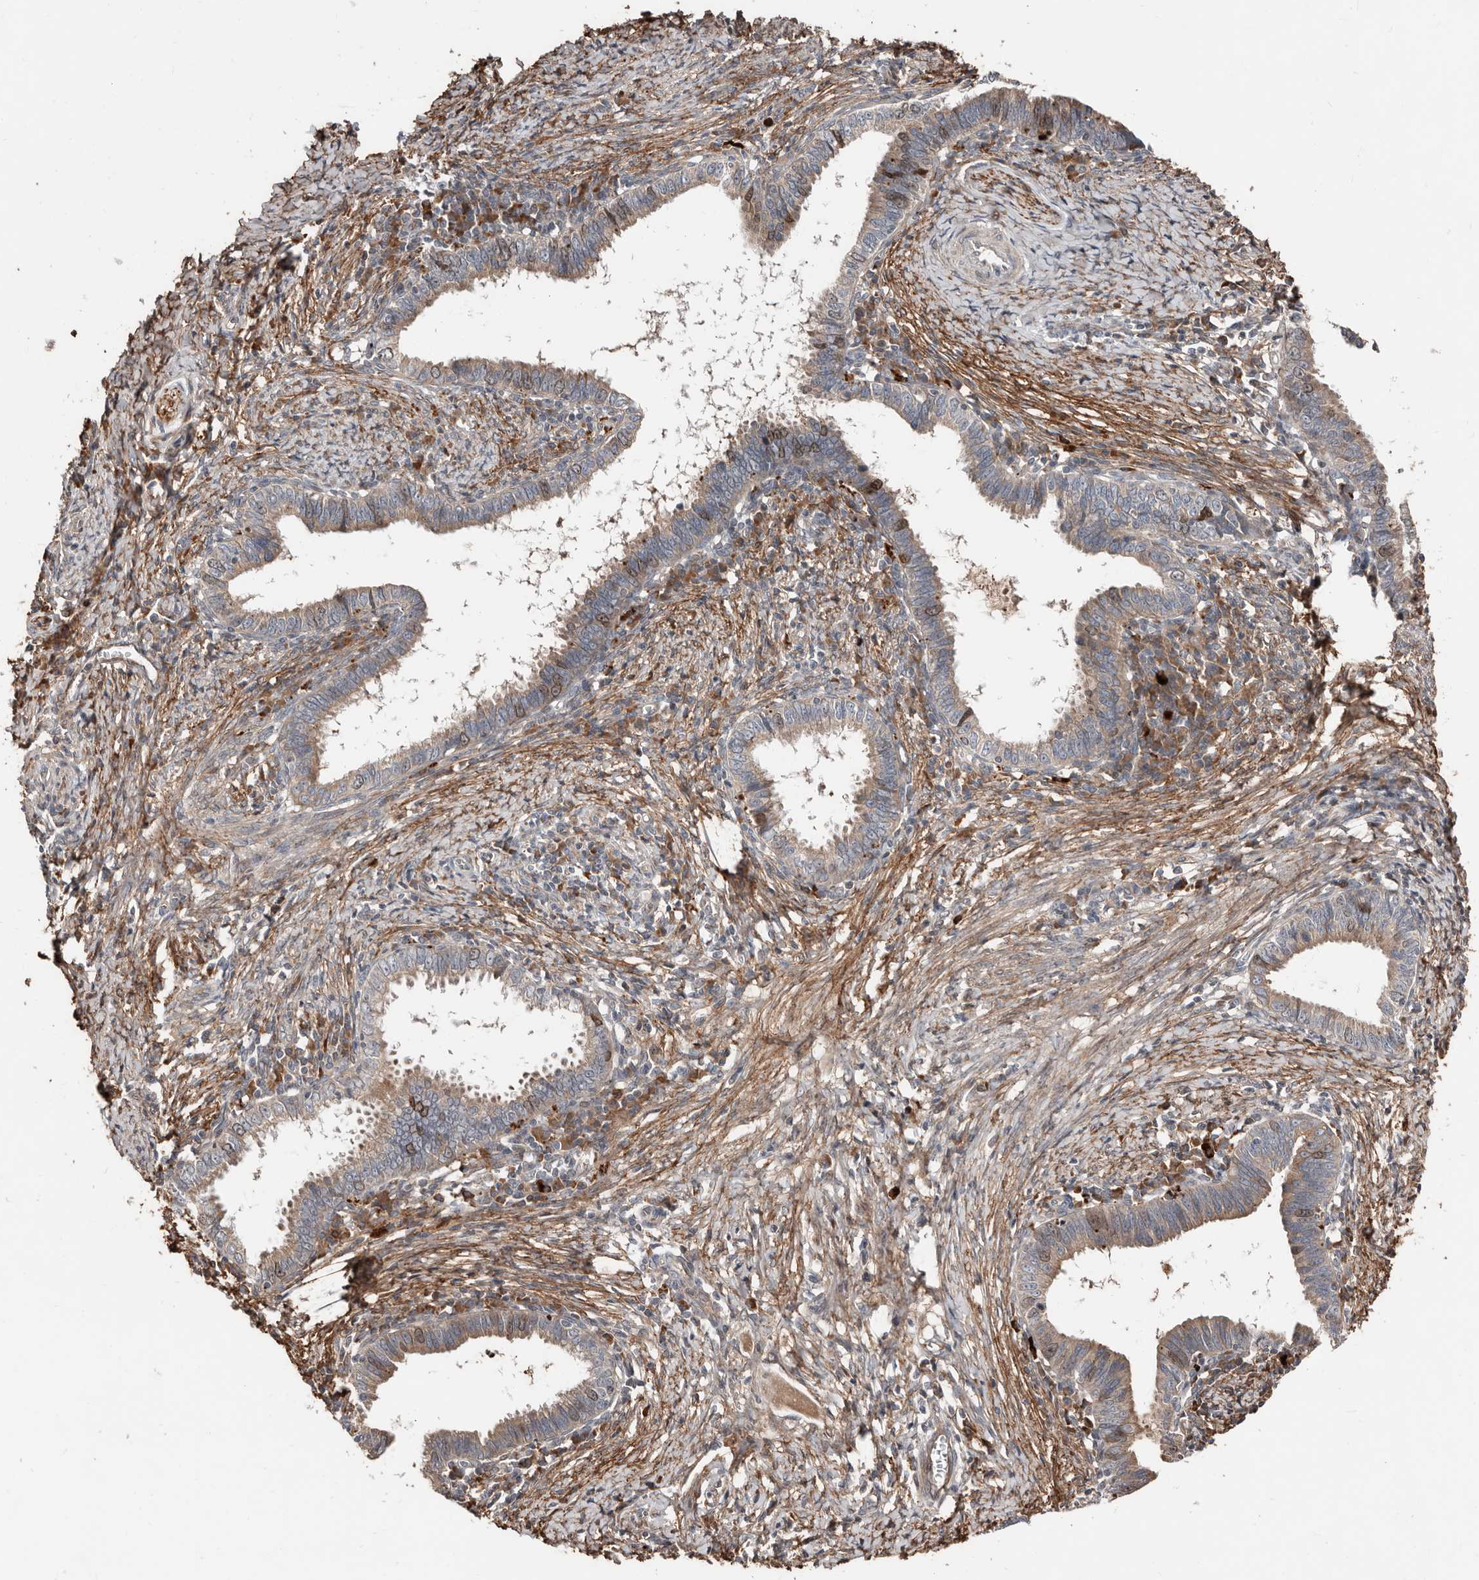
{"staining": {"intensity": "weak", "quantity": ">75%", "location": "cytoplasmic/membranous"}, "tissue": "cervical cancer", "cell_type": "Tumor cells", "image_type": "cancer", "snomed": [{"axis": "morphology", "description": "Adenocarcinoma, NOS"}, {"axis": "topography", "description": "Cervix"}], "caption": "Human adenocarcinoma (cervical) stained for a protein (brown) exhibits weak cytoplasmic/membranous positive staining in about >75% of tumor cells.", "gene": "SMYD4", "patient": {"sex": "female", "age": 36}}